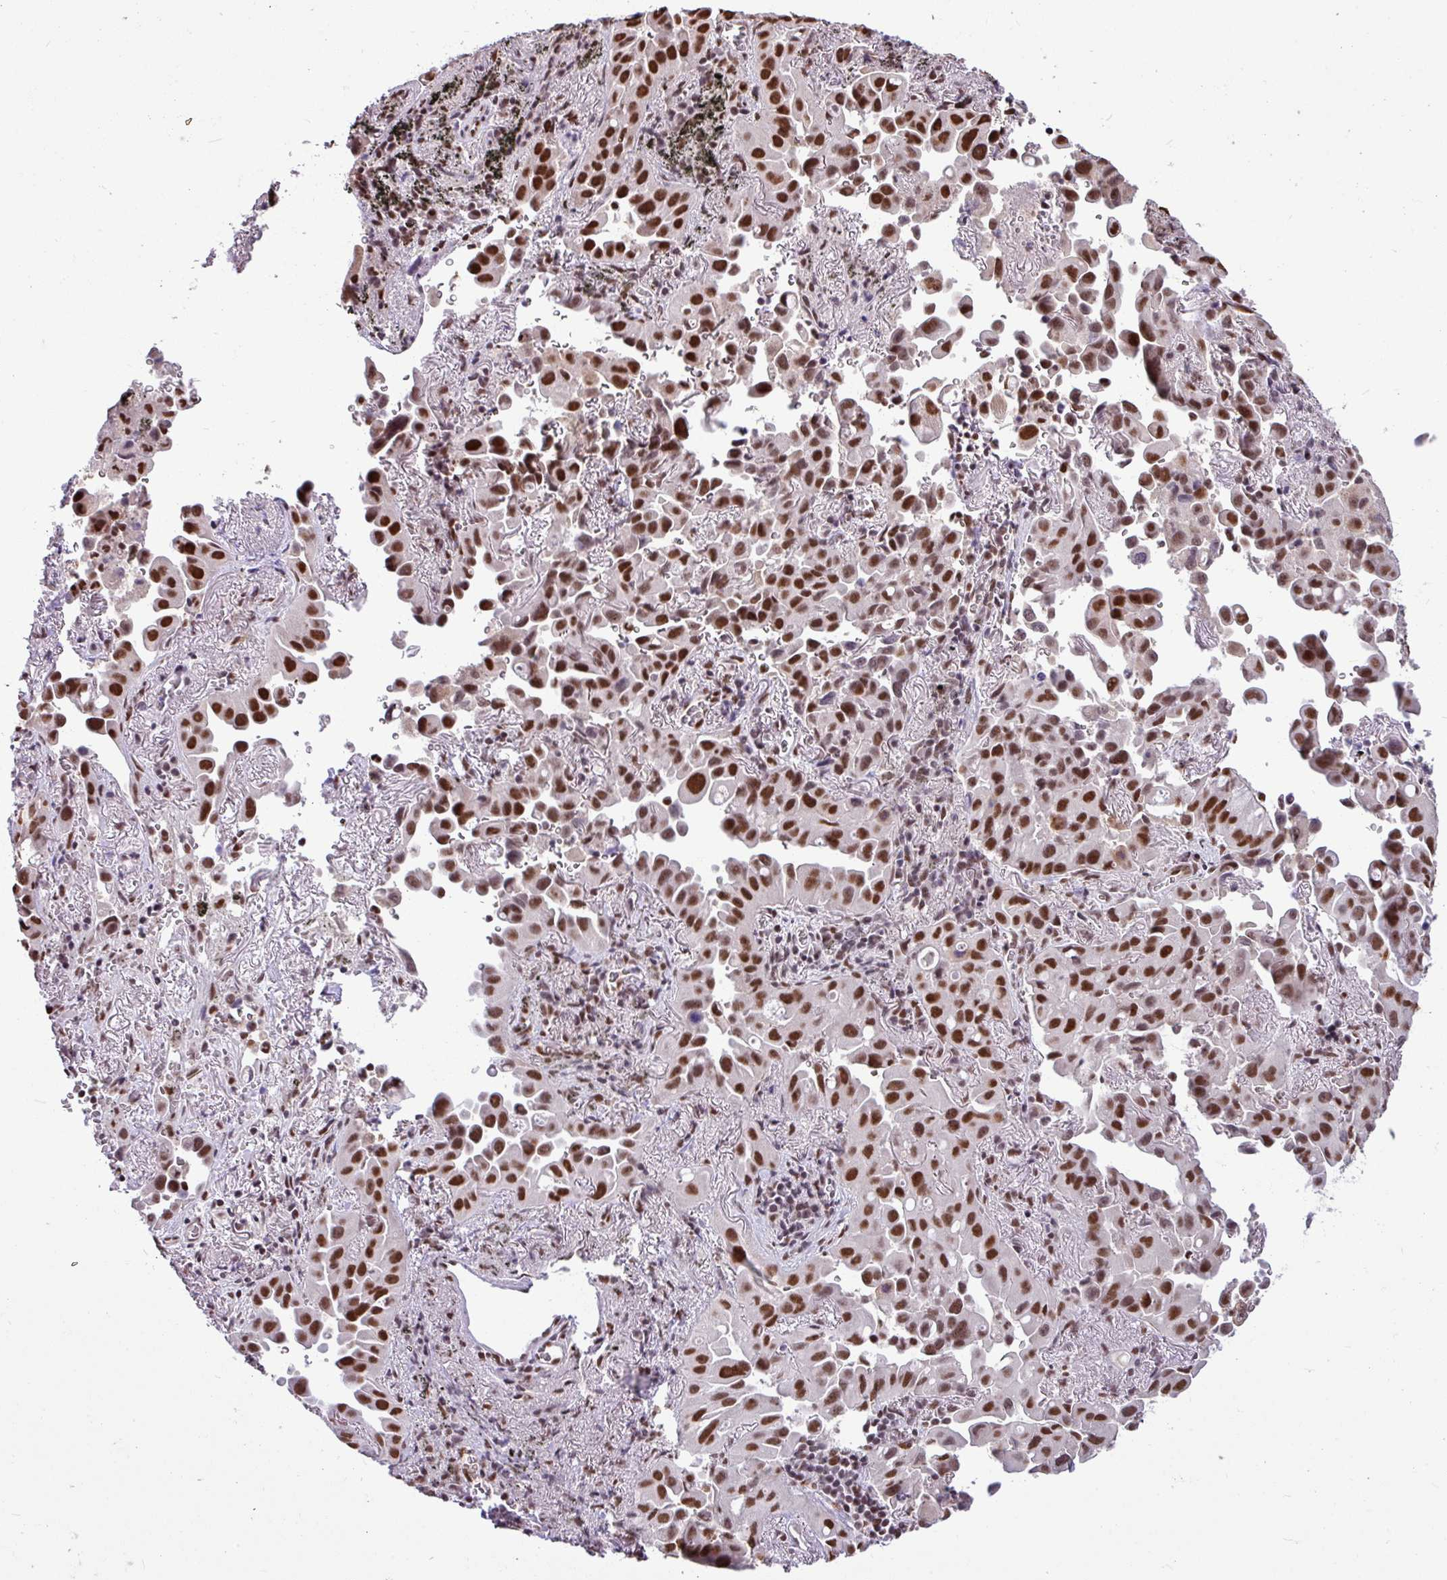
{"staining": {"intensity": "strong", "quantity": ">75%", "location": "nuclear"}, "tissue": "lung cancer", "cell_type": "Tumor cells", "image_type": "cancer", "snomed": [{"axis": "morphology", "description": "Adenocarcinoma, NOS"}, {"axis": "topography", "description": "Lung"}], "caption": "Protein positivity by immunohistochemistry shows strong nuclear expression in about >75% of tumor cells in lung cancer (adenocarcinoma).", "gene": "TDG", "patient": {"sex": "male", "age": 68}}